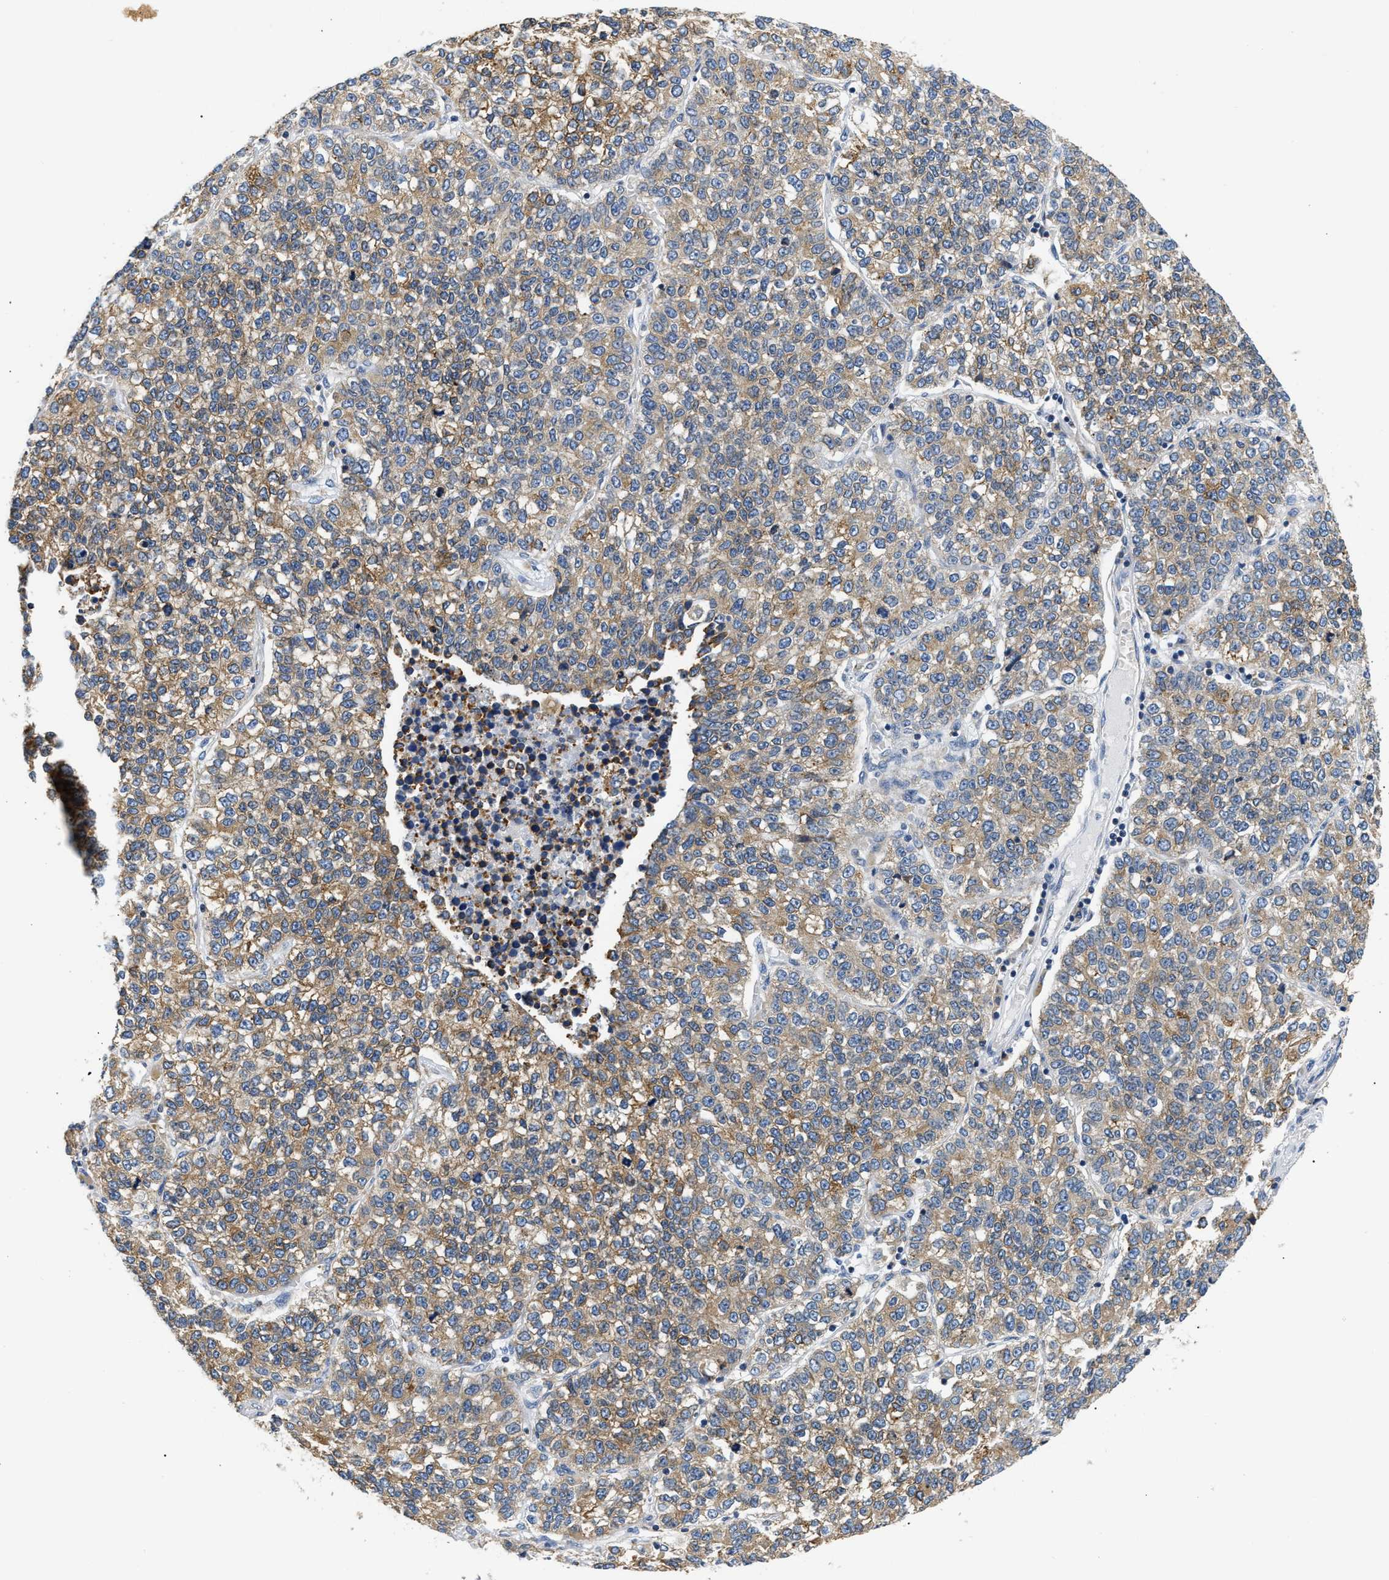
{"staining": {"intensity": "moderate", "quantity": ">75%", "location": "cytoplasmic/membranous"}, "tissue": "lung cancer", "cell_type": "Tumor cells", "image_type": "cancer", "snomed": [{"axis": "morphology", "description": "Adenocarcinoma, NOS"}, {"axis": "topography", "description": "Lung"}], "caption": "Immunohistochemistry (IHC) staining of lung cancer, which exhibits medium levels of moderate cytoplasmic/membranous staining in approximately >75% of tumor cells indicating moderate cytoplasmic/membranous protein staining. The staining was performed using DAB (3,3'-diaminobenzidine) (brown) for protein detection and nuclei were counterstained in hematoxylin (blue).", "gene": "HDHD3", "patient": {"sex": "male", "age": 49}}